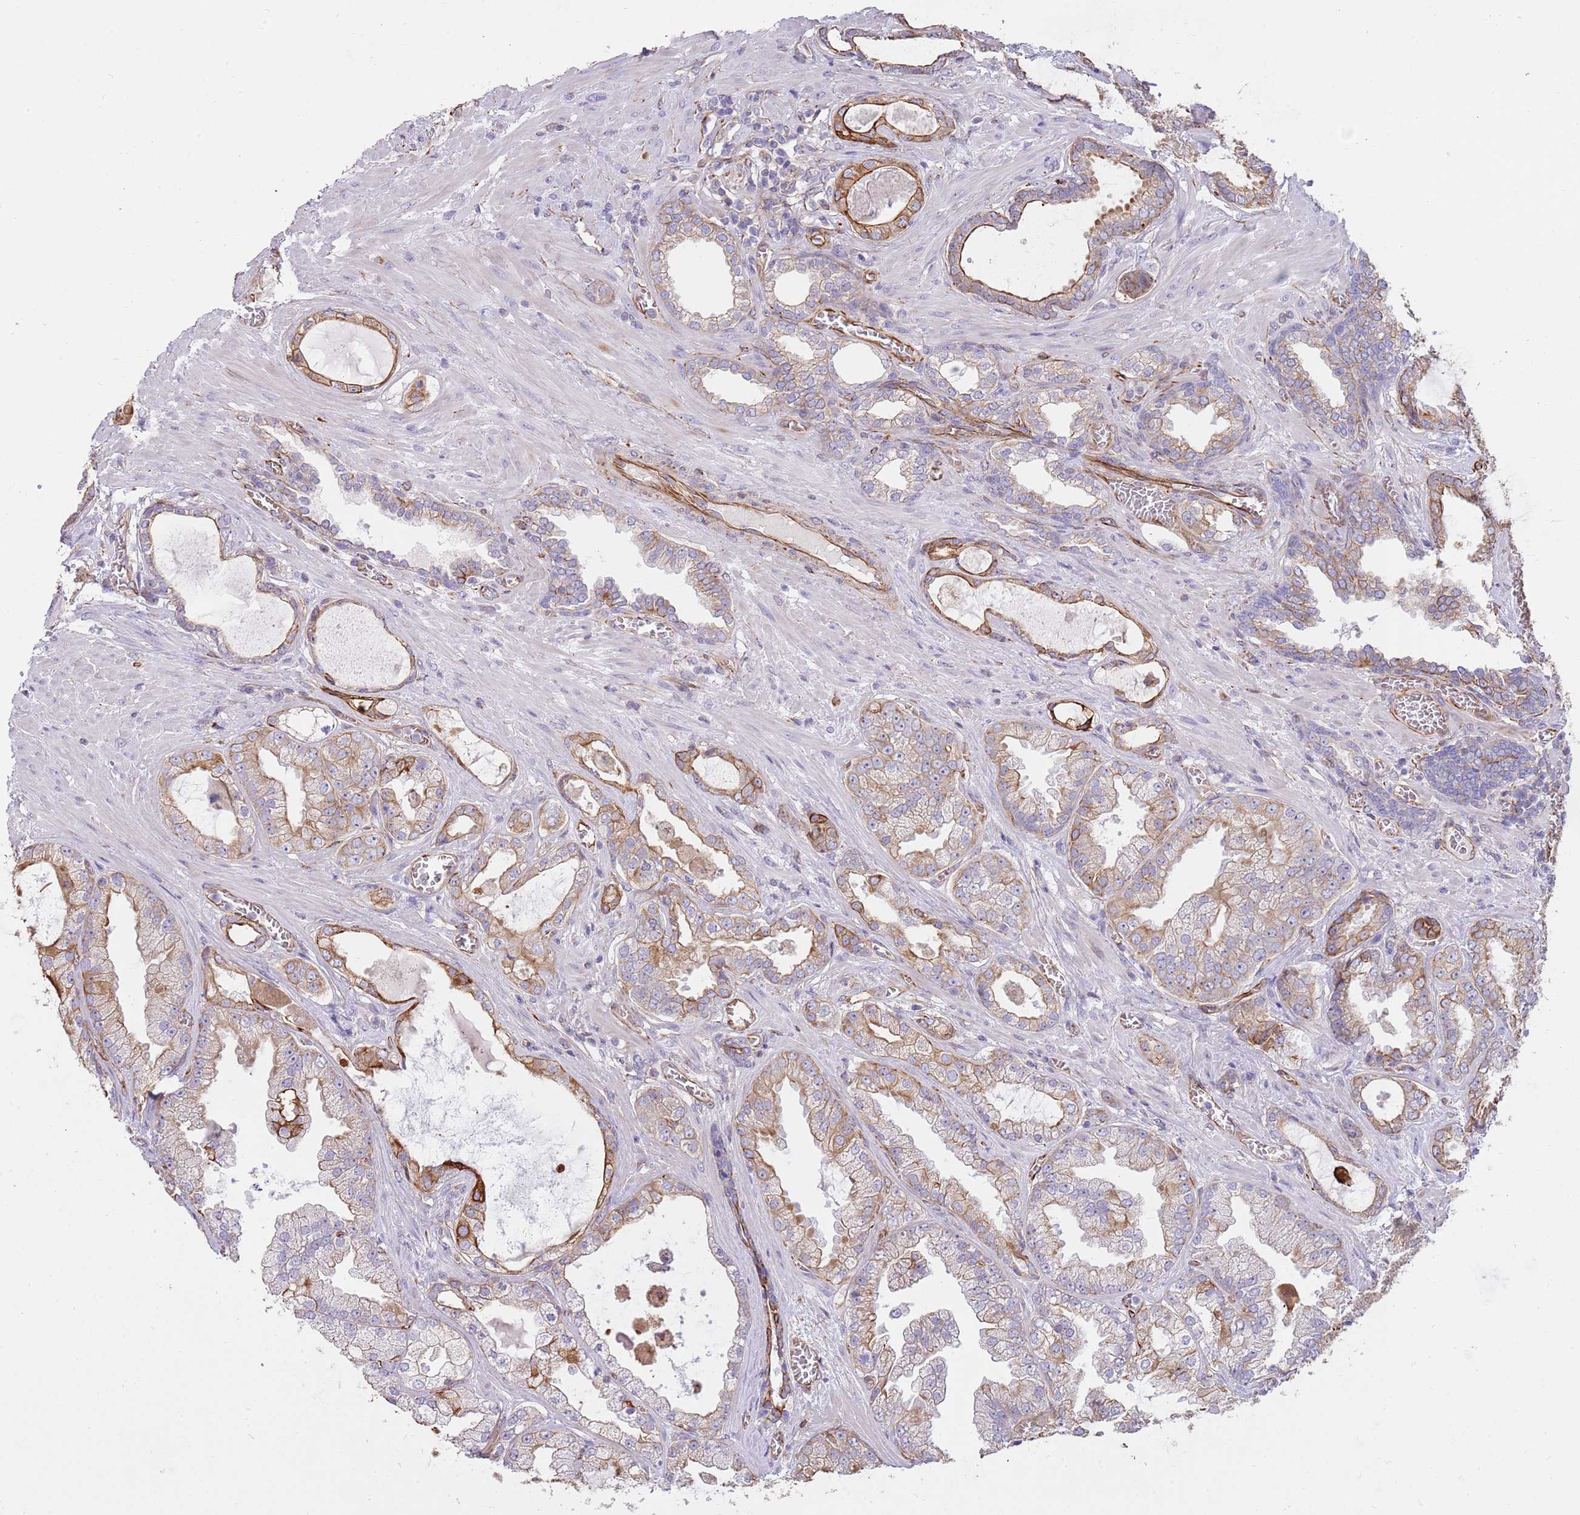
{"staining": {"intensity": "moderate", "quantity": "25%-75%", "location": "cytoplasmic/membranous"}, "tissue": "prostate cancer", "cell_type": "Tumor cells", "image_type": "cancer", "snomed": [{"axis": "morphology", "description": "Adenocarcinoma, Low grade"}, {"axis": "topography", "description": "Prostate"}], "caption": "DAB (3,3'-diaminobenzidine) immunohistochemical staining of human prostate cancer (adenocarcinoma (low-grade)) reveals moderate cytoplasmic/membranous protein expression in about 25%-75% of tumor cells.", "gene": "MOGAT1", "patient": {"sex": "male", "age": 57}}